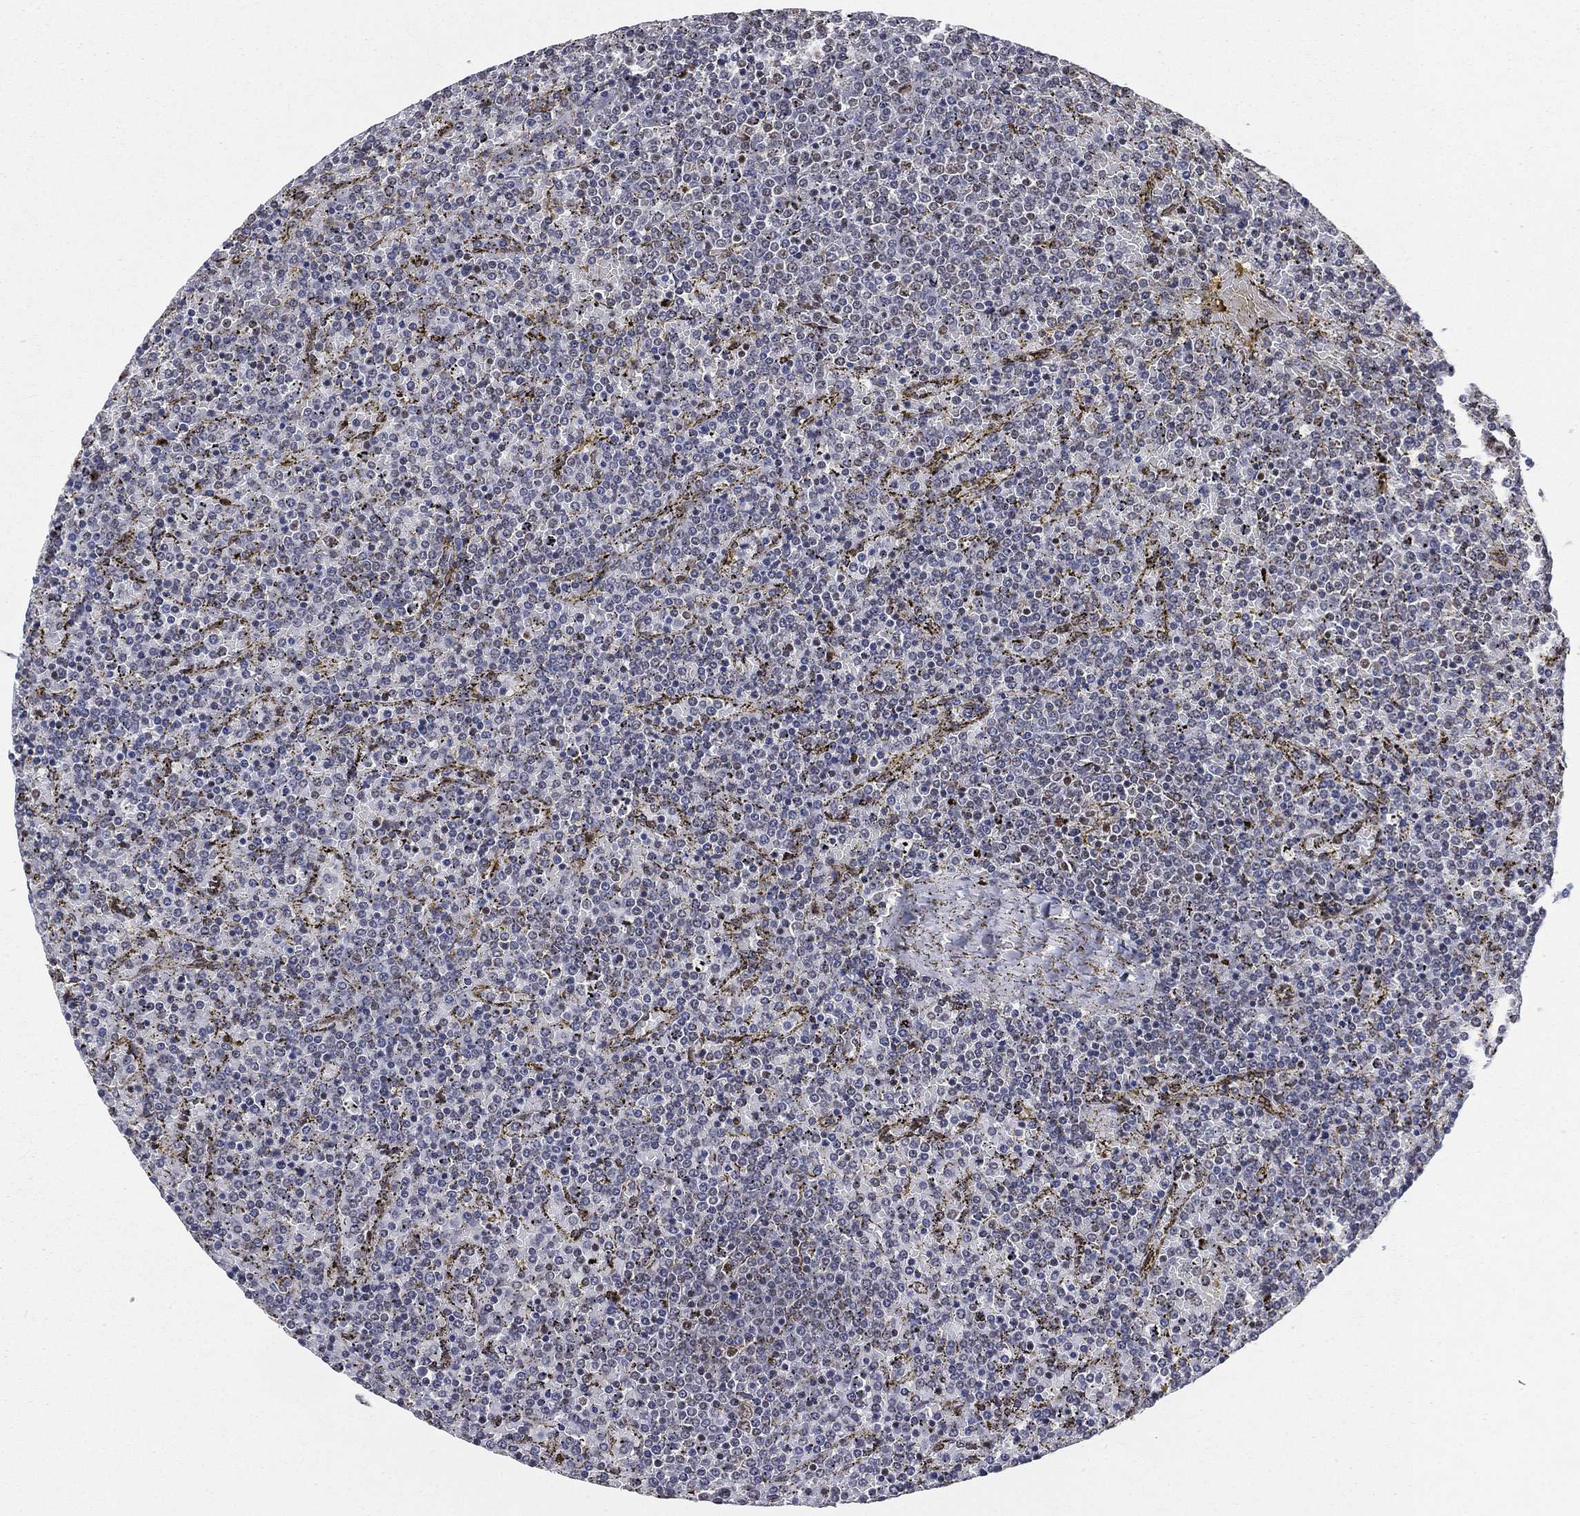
{"staining": {"intensity": "negative", "quantity": "none", "location": "none"}, "tissue": "lymphoma", "cell_type": "Tumor cells", "image_type": "cancer", "snomed": [{"axis": "morphology", "description": "Malignant lymphoma, non-Hodgkin's type, Low grade"}, {"axis": "topography", "description": "Spleen"}], "caption": "Lymphoma stained for a protein using IHC shows no expression tumor cells.", "gene": "FUBP3", "patient": {"sex": "female", "age": 77}}